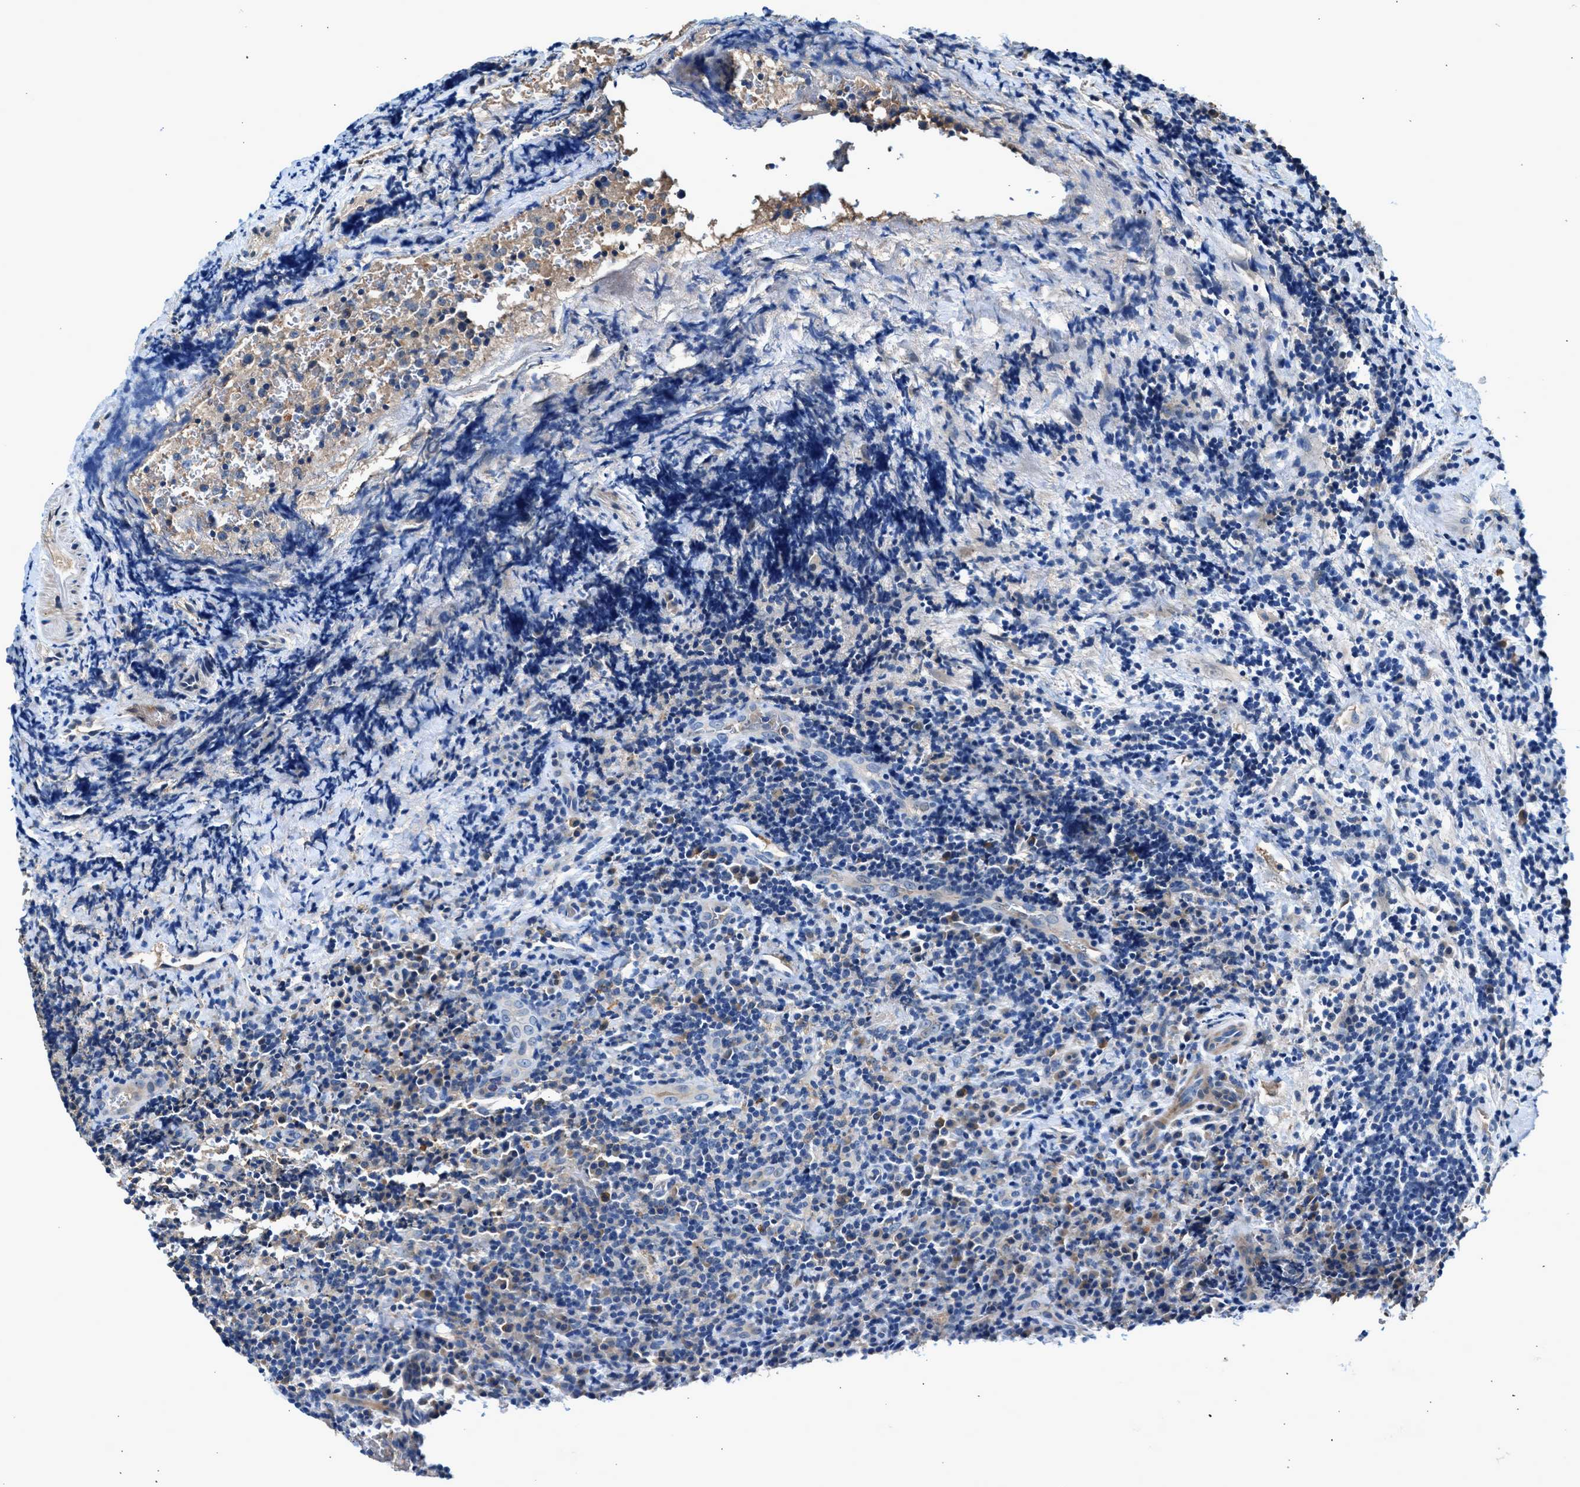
{"staining": {"intensity": "negative", "quantity": "none", "location": "none"}, "tissue": "lymphoma", "cell_type": "Tumor cells", "image_type": "cancer", "snomed": [{"axis": "morphology", "description": "Malignant lymphoma, non-Hodgkin's type, High grade"}, {"axis": "topography", "description": "Tonsil"}], "caption": "IHC photomicrograph of lymphoma stained for a protein (brown), which shows no staining in tumor cells.", "gene": "RWDD2B", "patient": {"sex": "female", "age": 36}}